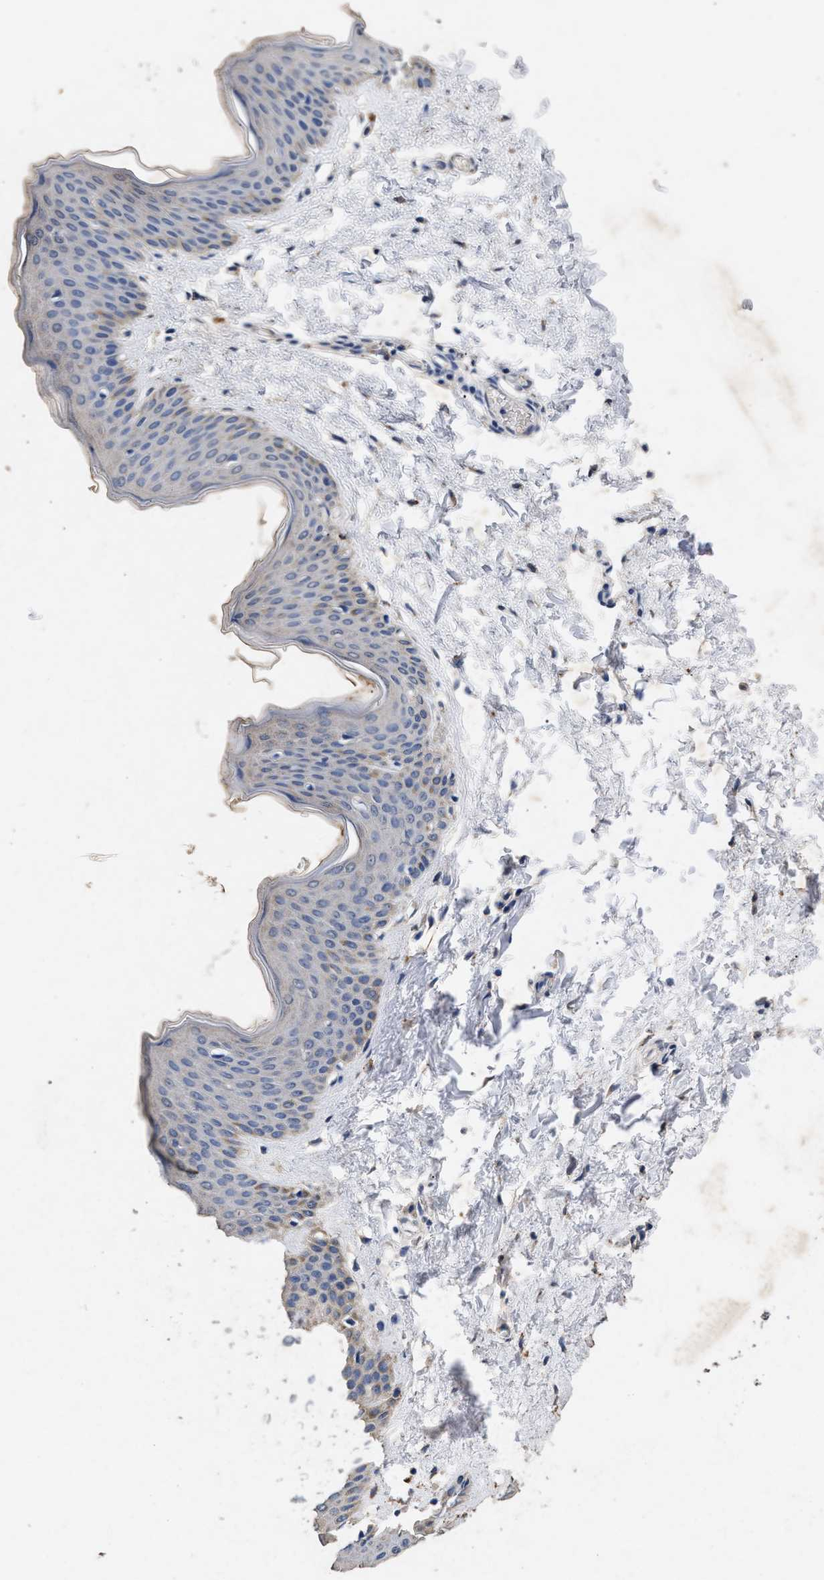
{"staining": {"intensity": "weak", "quantity": "25%-75%", "location": "cytoplasmic/membranous"}, "tissue": "skin", "cell_type": "Fibroblasts", "image_type": "normal", "snomed": [{"axis": "morphology", "description": "Normal tissue, NOS"}, {"axis": "topography", "description": "Skin"}], "caption": "Brown immunohistochemical staining in benign human skin demonstrates weak cytoplasmic/membranous staining in approximately 25%-75% of fibroblasts.", "gene": "LTB4R2", "patient": {"sex": "female", "age": 17}}